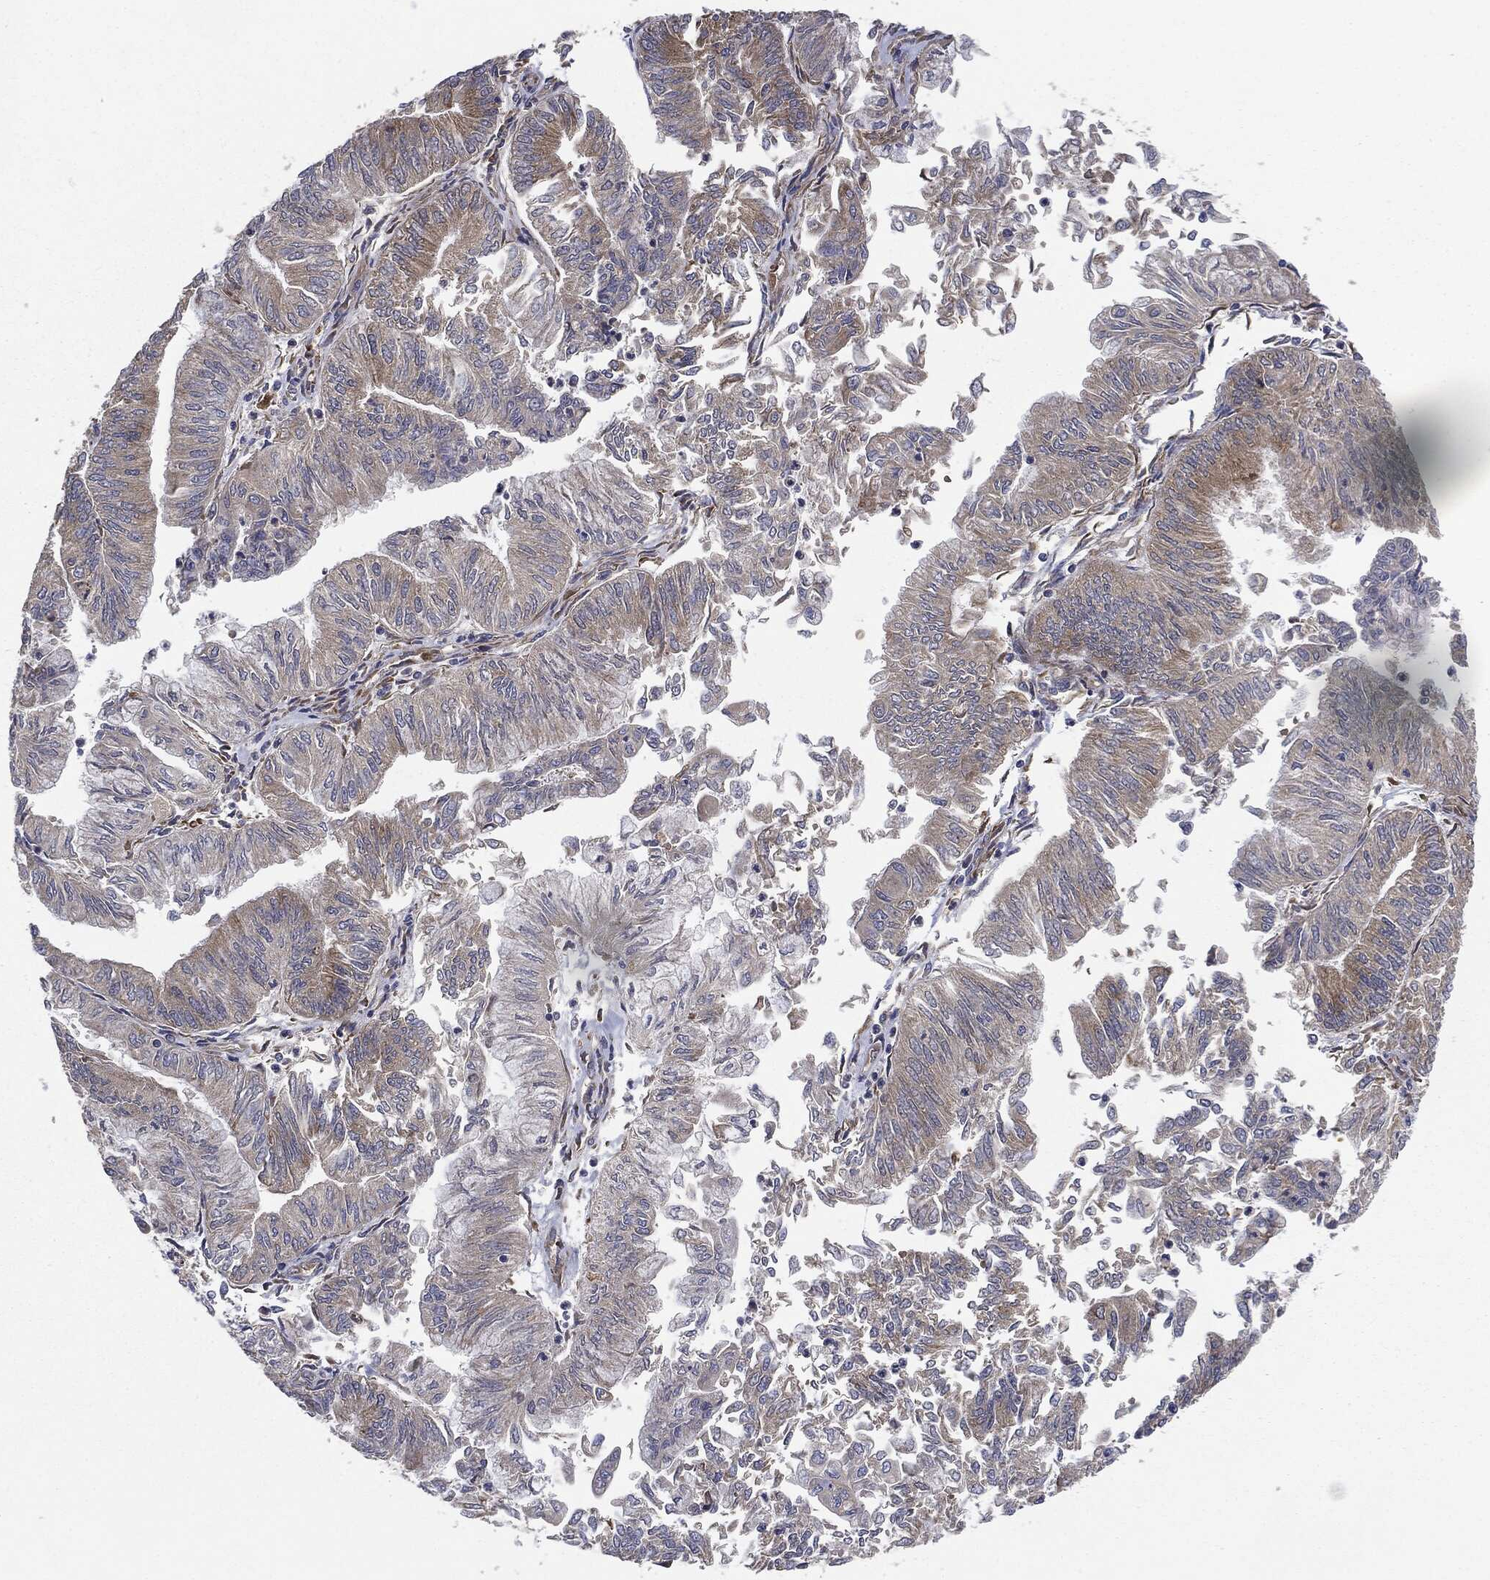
{"staining": {"intensity": "negative", "quantity": "none", "location": "none"}, "tissue": "endometrial cancer", "cell_type": "Tumor cells", "image_type": "cancer", "snomed": [{"axis": "morphology", "description": "Adenocarcinoma, NOS"}, {"axis": "topography", "description": "Endometrium"}], "caption": "Endometrial cancer was stained to show a protein in brown. There is no significant positivity in tumor cells. The staining was performed using DAB to visualize the protein expression in brown, while the nuclei were stained in blue with hematoxylin (Magnification: 20x).", "gene": "EIF2AK2", "patient": {"sex": "female", "age": 59}}